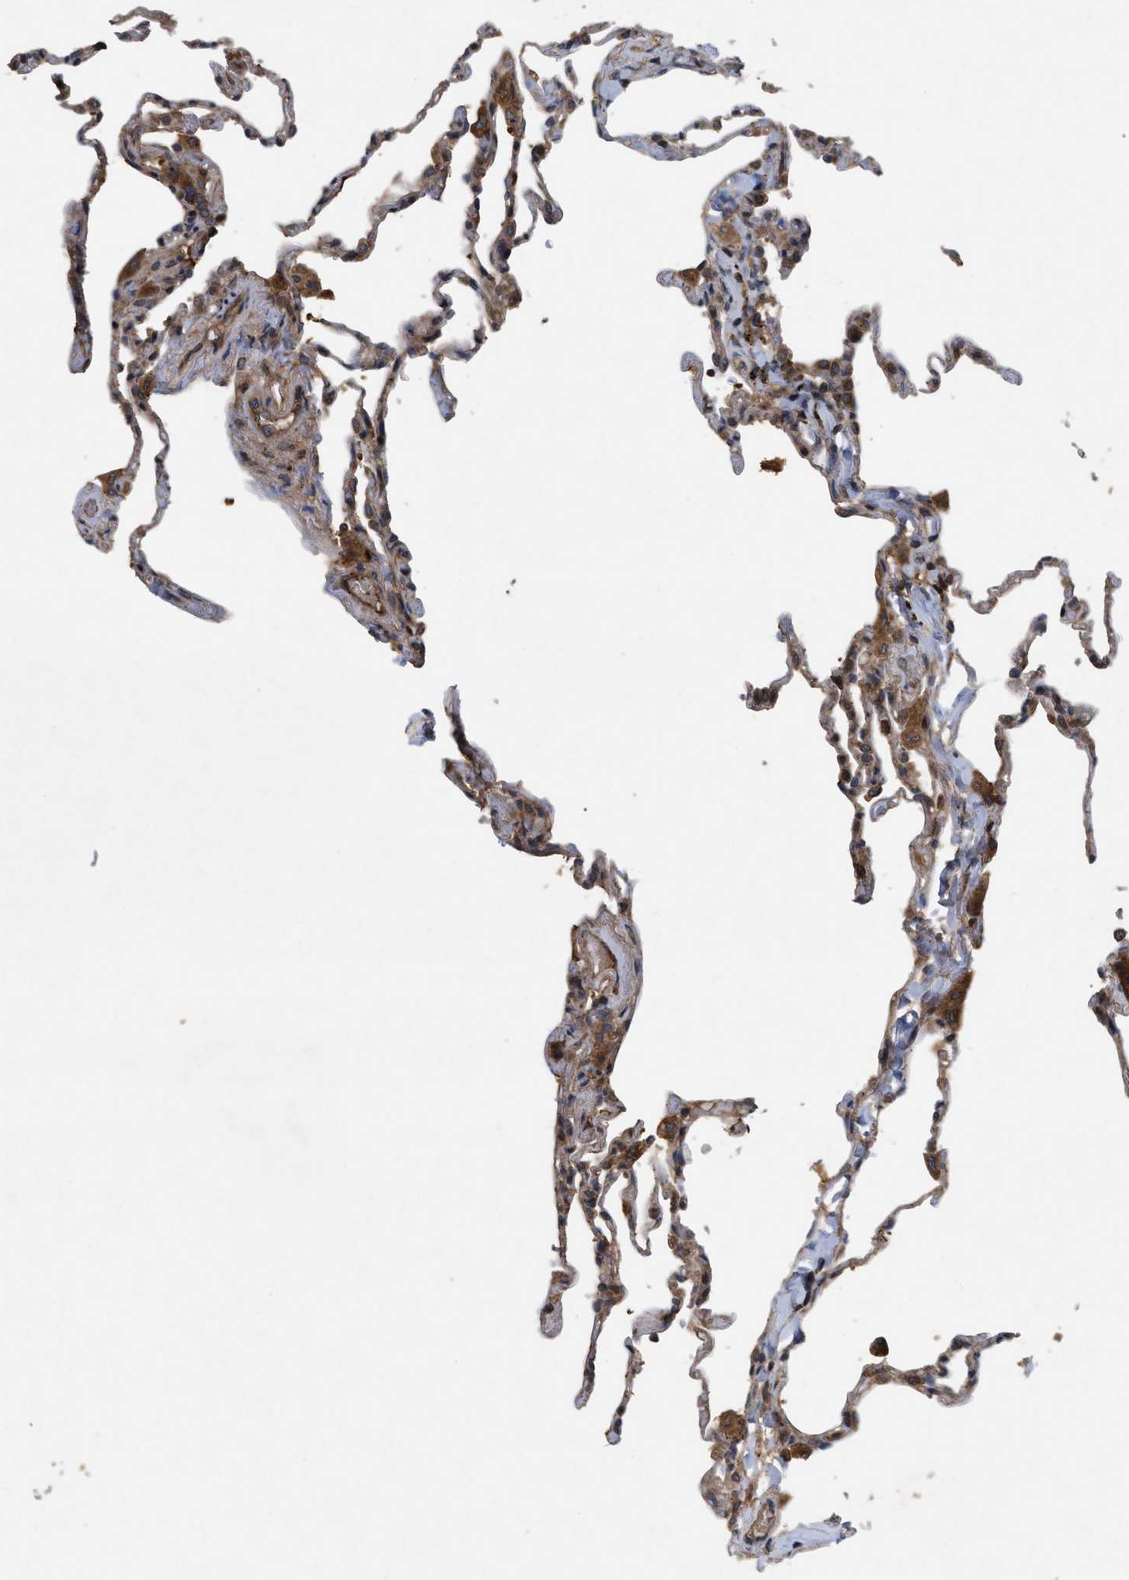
{"staining": {"intensity": "moderate", "quantity": "25%-75%", "location": "cytoplasmic/membranous"}, "tissue": "lung", "cell_type": "Alveolar cells", "image_type": "normal", "snomed": [{"axis": "morphology", "description": "Normal tissue, NOS"}, {"axis": "topography", "description": "Lung"}], "caption": "Protein expression analysis of unremarkable lung shows moderate cytoplasmic/membranous expression in about 25%-75% of alveolar cells. (IHC, brightfield microscopy, high magnification).", "gene": "RAB2A", "patient": {"sex": "male", "age": 59}}